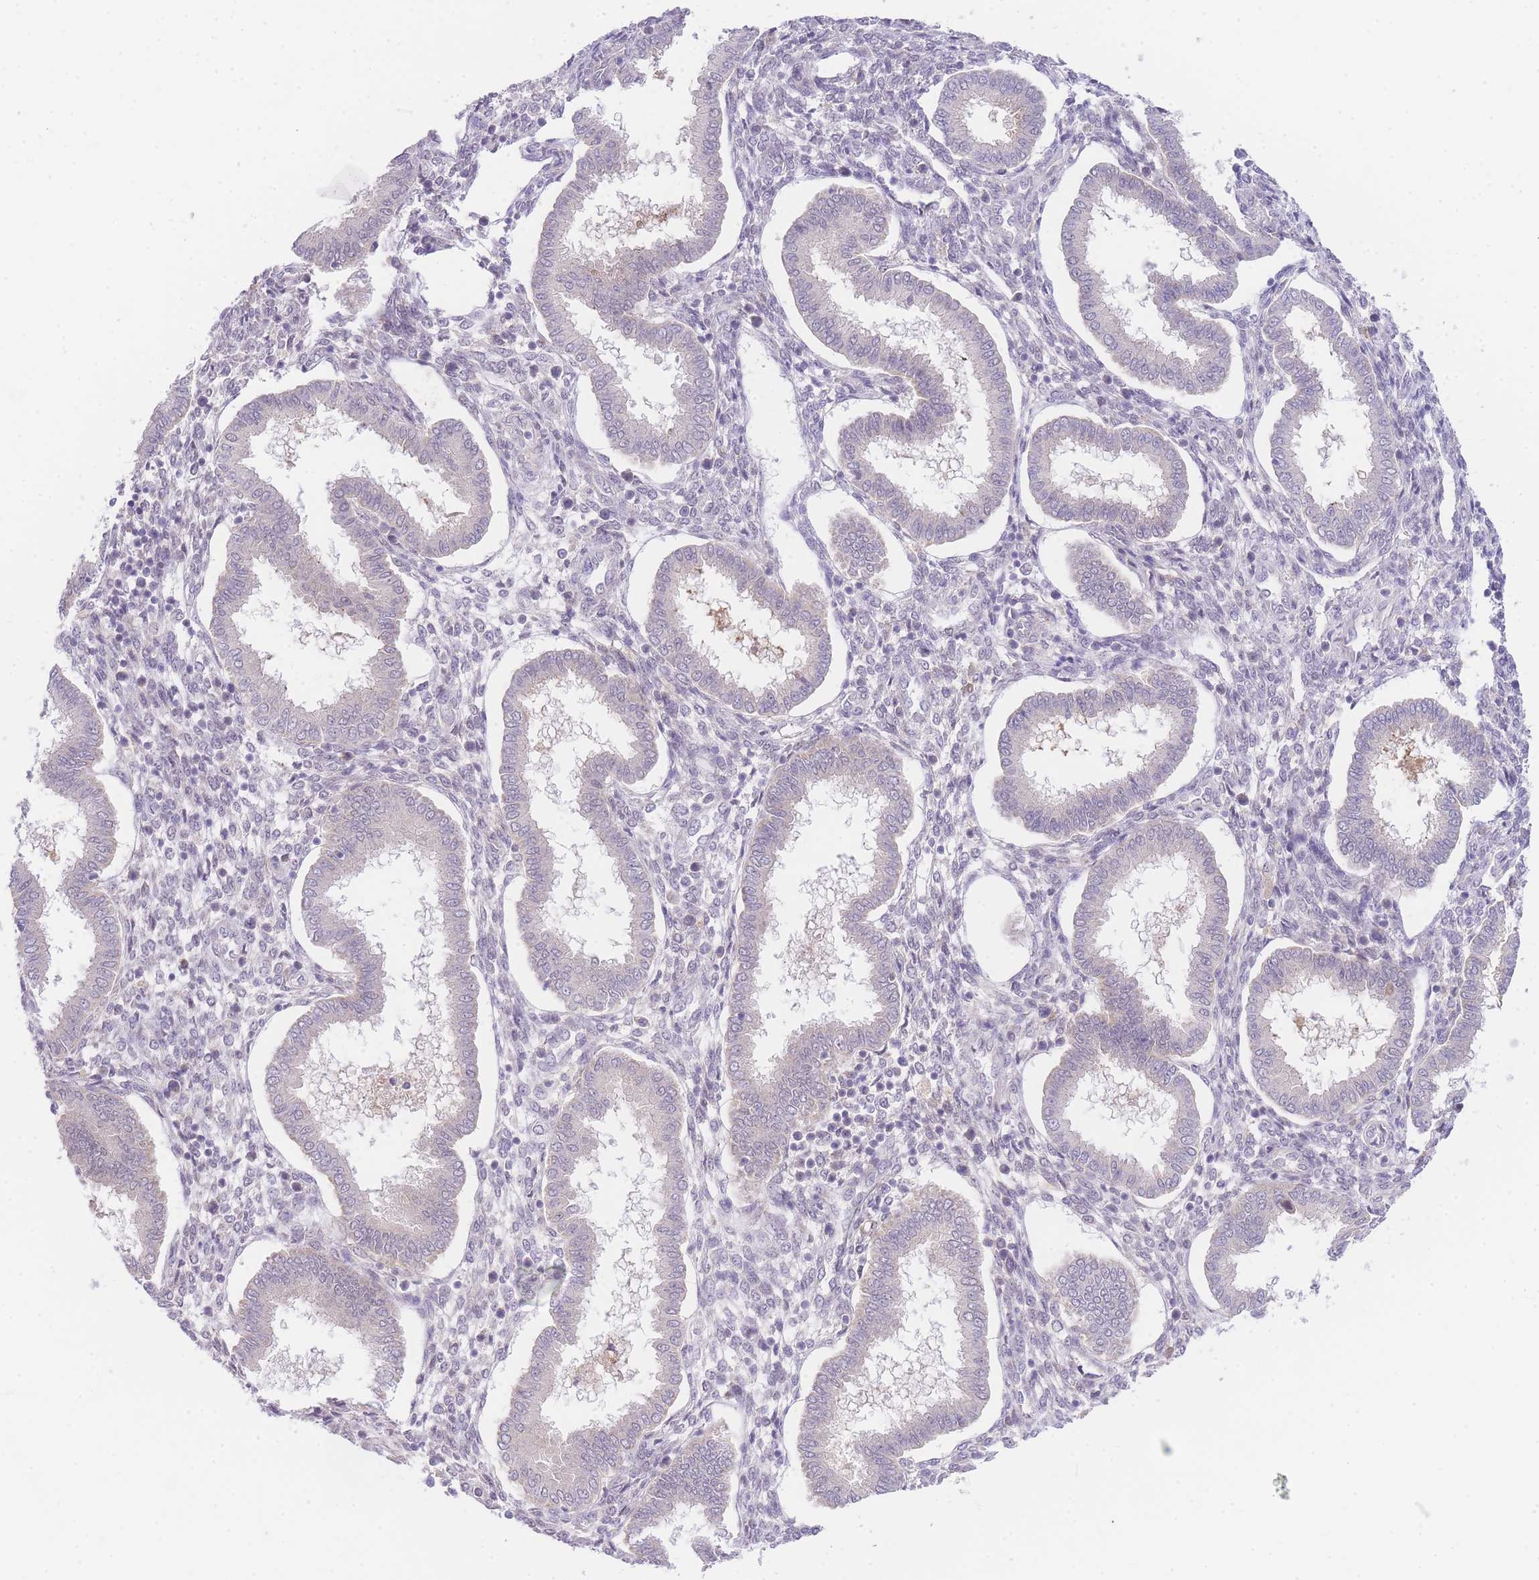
{"staining": {"intensity": "weak", "quantity": "<25%", "location": "nuclear"}, "tissue": "endometrium", "cell_type": "Cells in endometrial stroma", "image_type": "normal", "snomed": [{"axis": "morphology", "description": "Normal tissue, NOS"}, {"axis": "topography", "description": "Endometrium"}], "caption": "High power microscopy photomicrograph of an immunohistochemistry (IHC) micrograph of normal endometrium, revealing no significant staining in cells in endometrial stroma.", "gene": "SLC25A33", "patient": {"sex": "female", "age": 24}}